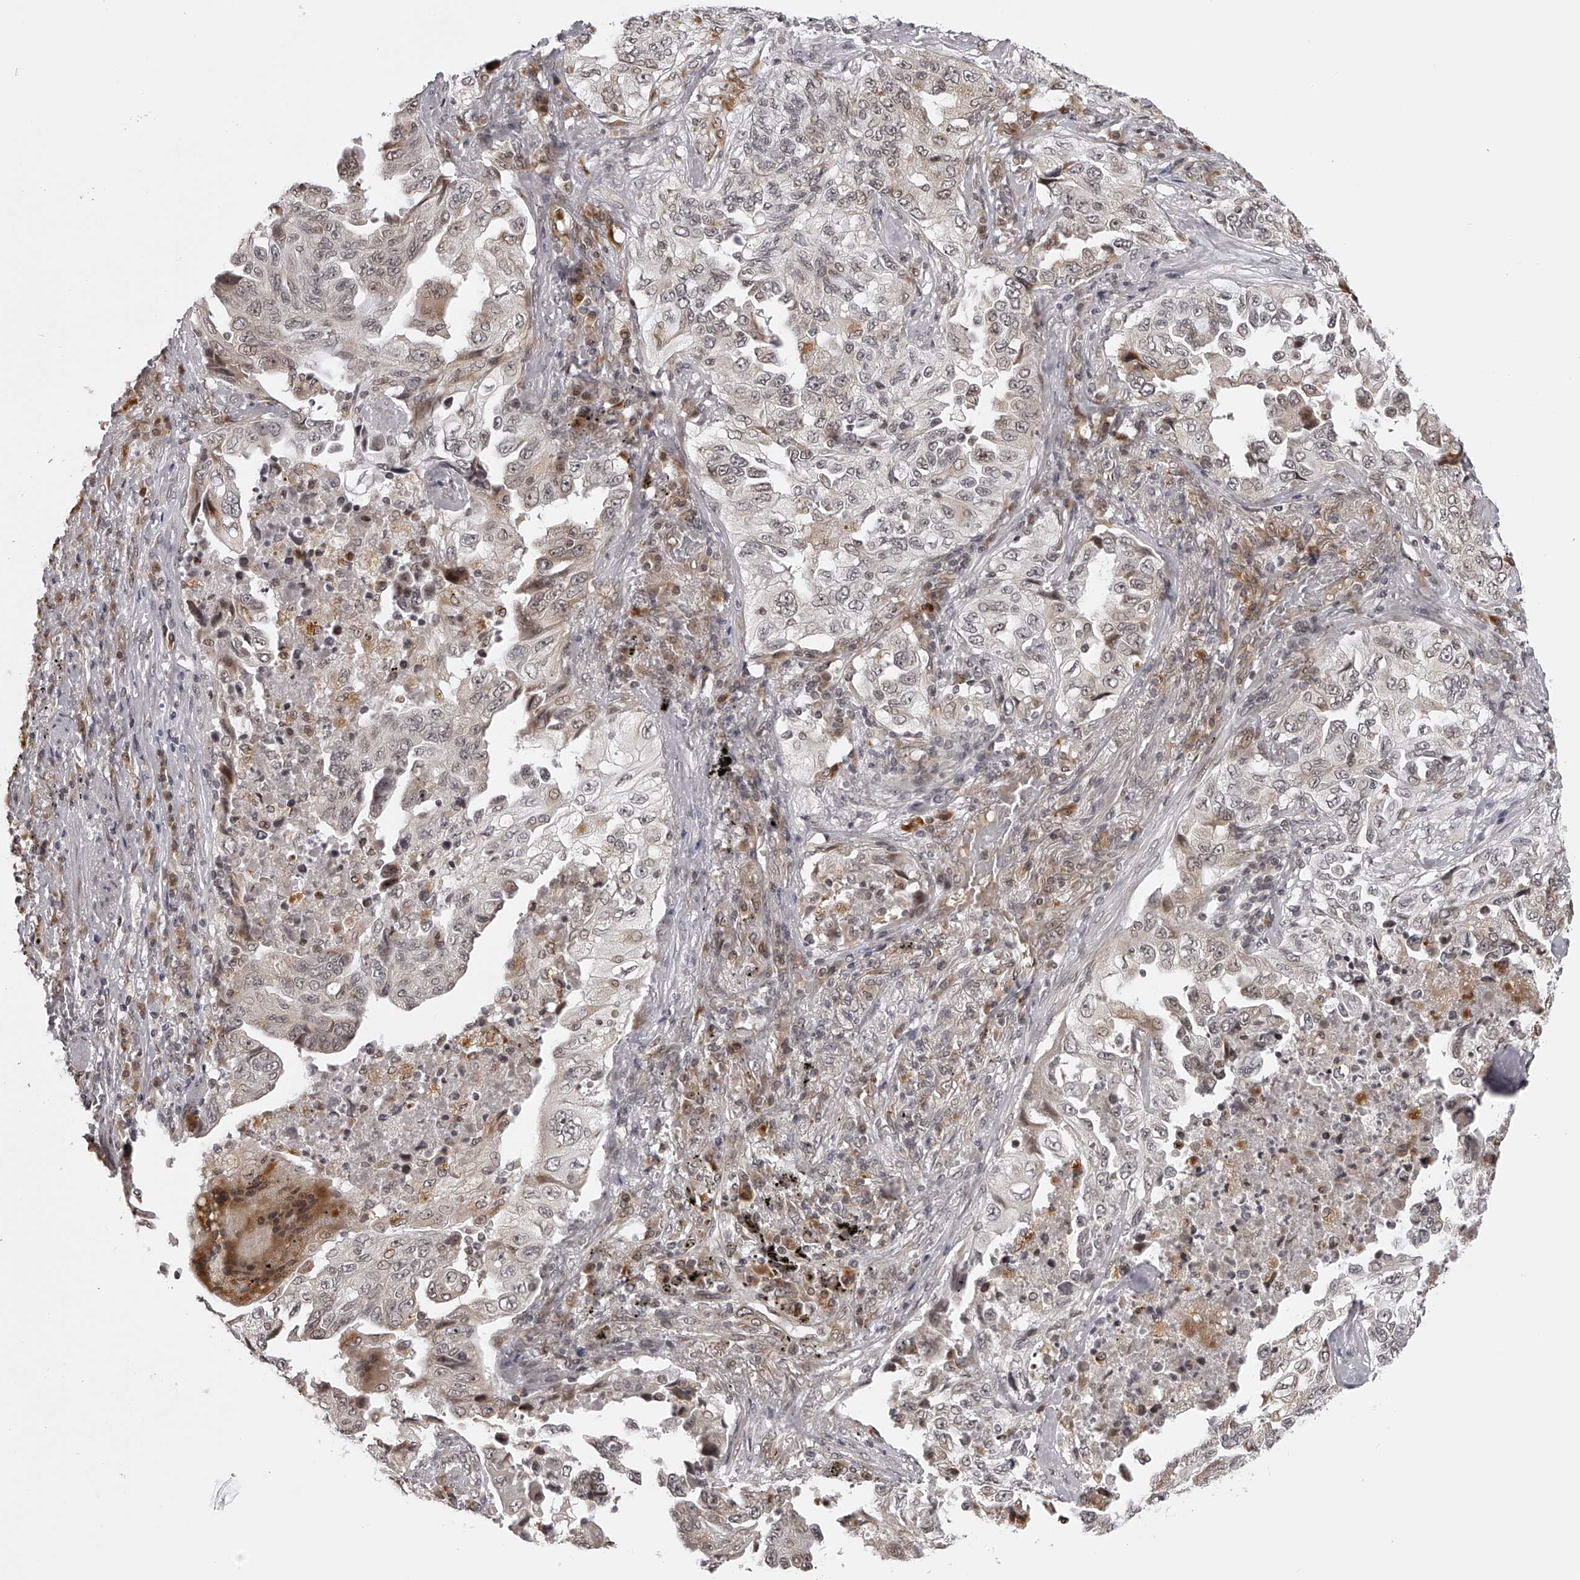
{"staining": {"intensity": "weak", "quantity": "<25%", "location": "cytoplasmic/membranous,nuclear"}, "tissue": "lung cancer", "cell_type": "Tumor cells", "image_type": "cancer", "snomed": [{"axis": "morphology", "description": "Adenocarcinoma, NOS"}, {"axis": "topography", "description": "Lung"}], "caption": "High power microscopy photomicrograph of an immunohistochemistry histopathology image of lung cancer, revealing no significant staining in tumor cells.", "gene": "ODF2L", "patient": {"sex": "female", "age": 51}}